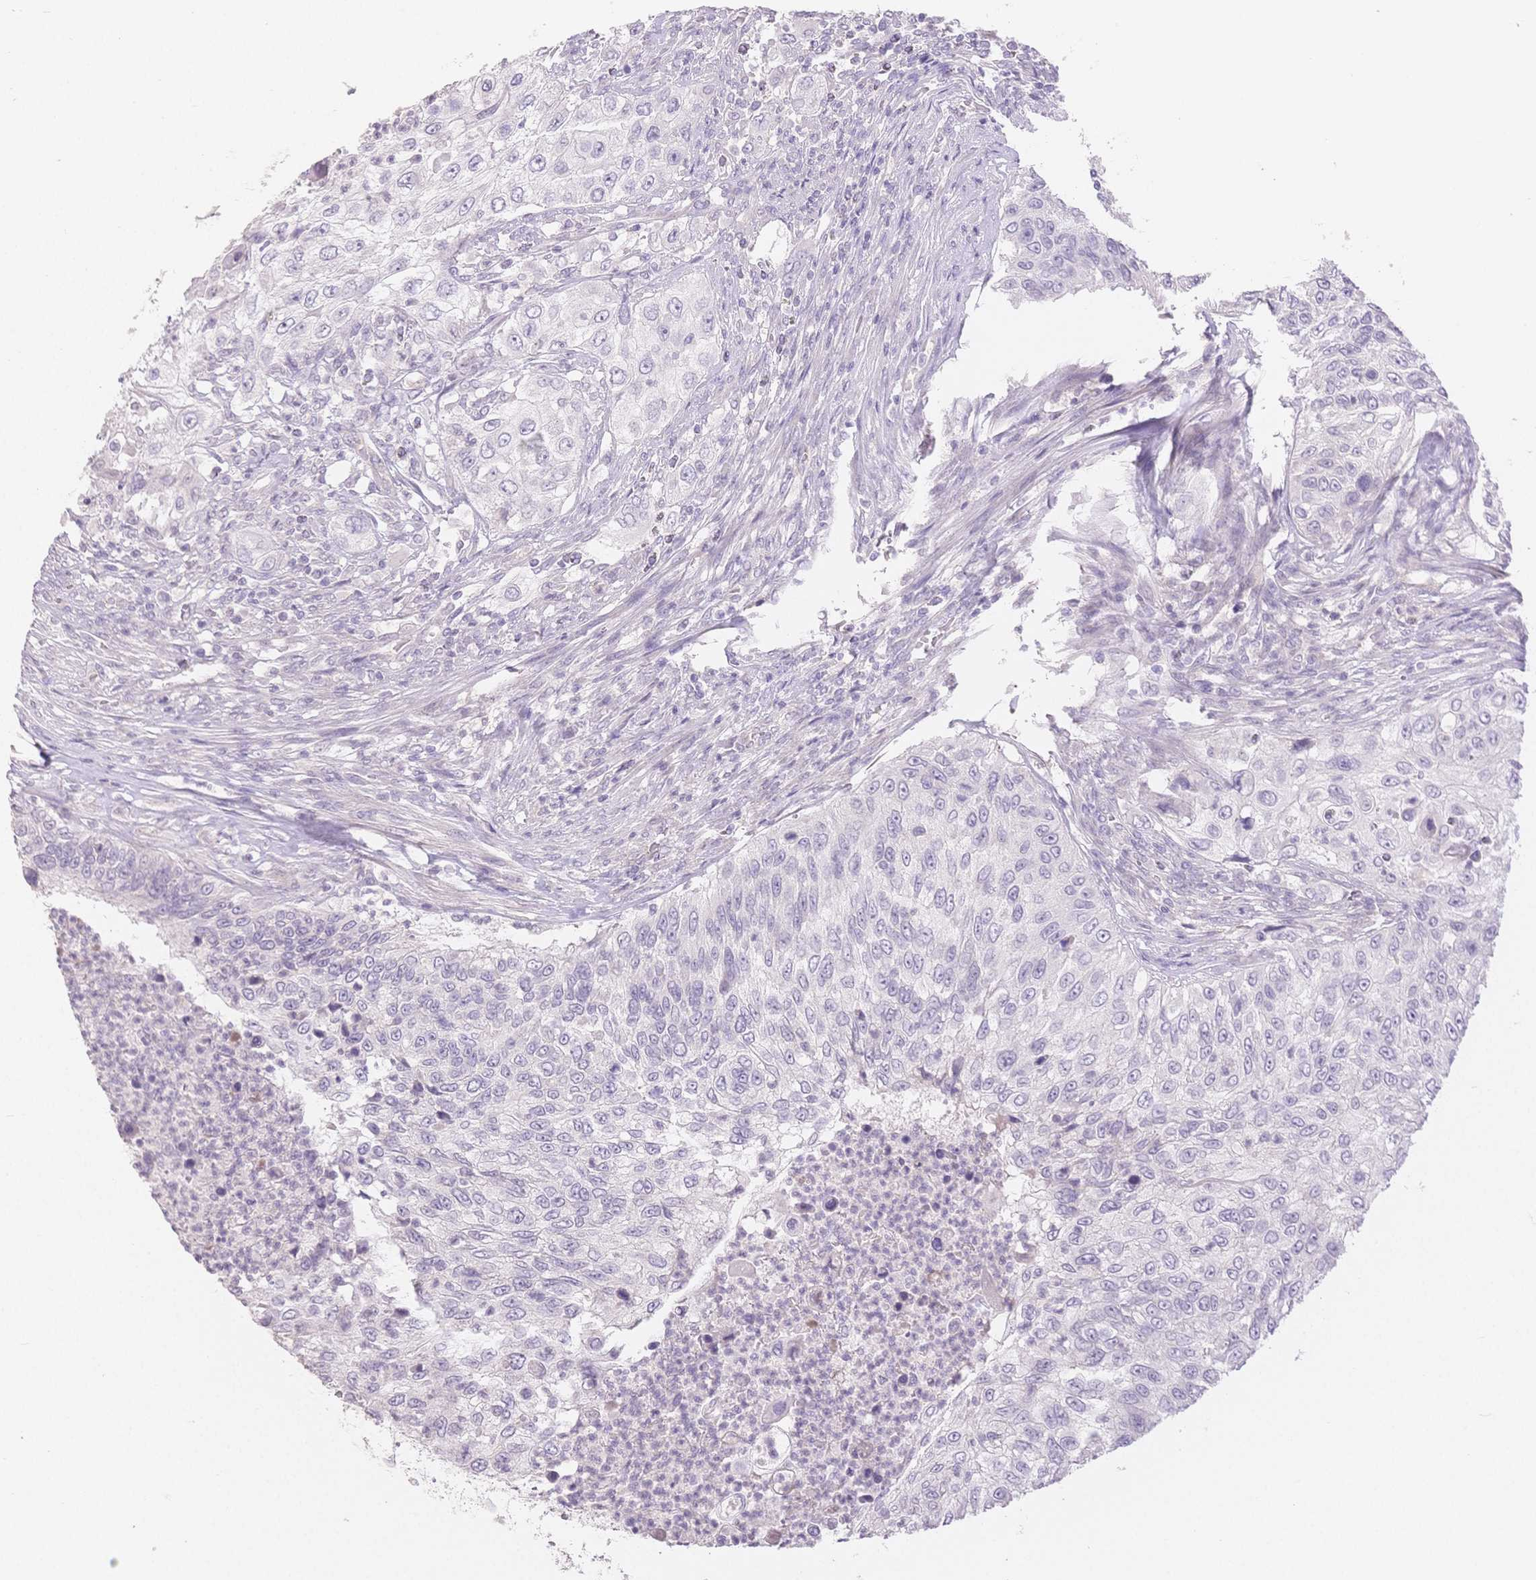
{"staining": {"intensity": "negative", "quantity": "none", "location": "none"}, "tissue": "urothelial cancer", "cell_type": "Tumor cells", "image_type": "cancer", "snomed": [{"axis": "morphology", "description": "Urothelial carcinoma, High grade"}, {"axis": "topography", "description": "Urinary bladder"}], "caption": "This is an immunohistochemistry image of human urothelial cancer. There is no positivity in tumor cells.", "gene": "SUV39H2", "patient": {"sex": "female", "age": 60}}